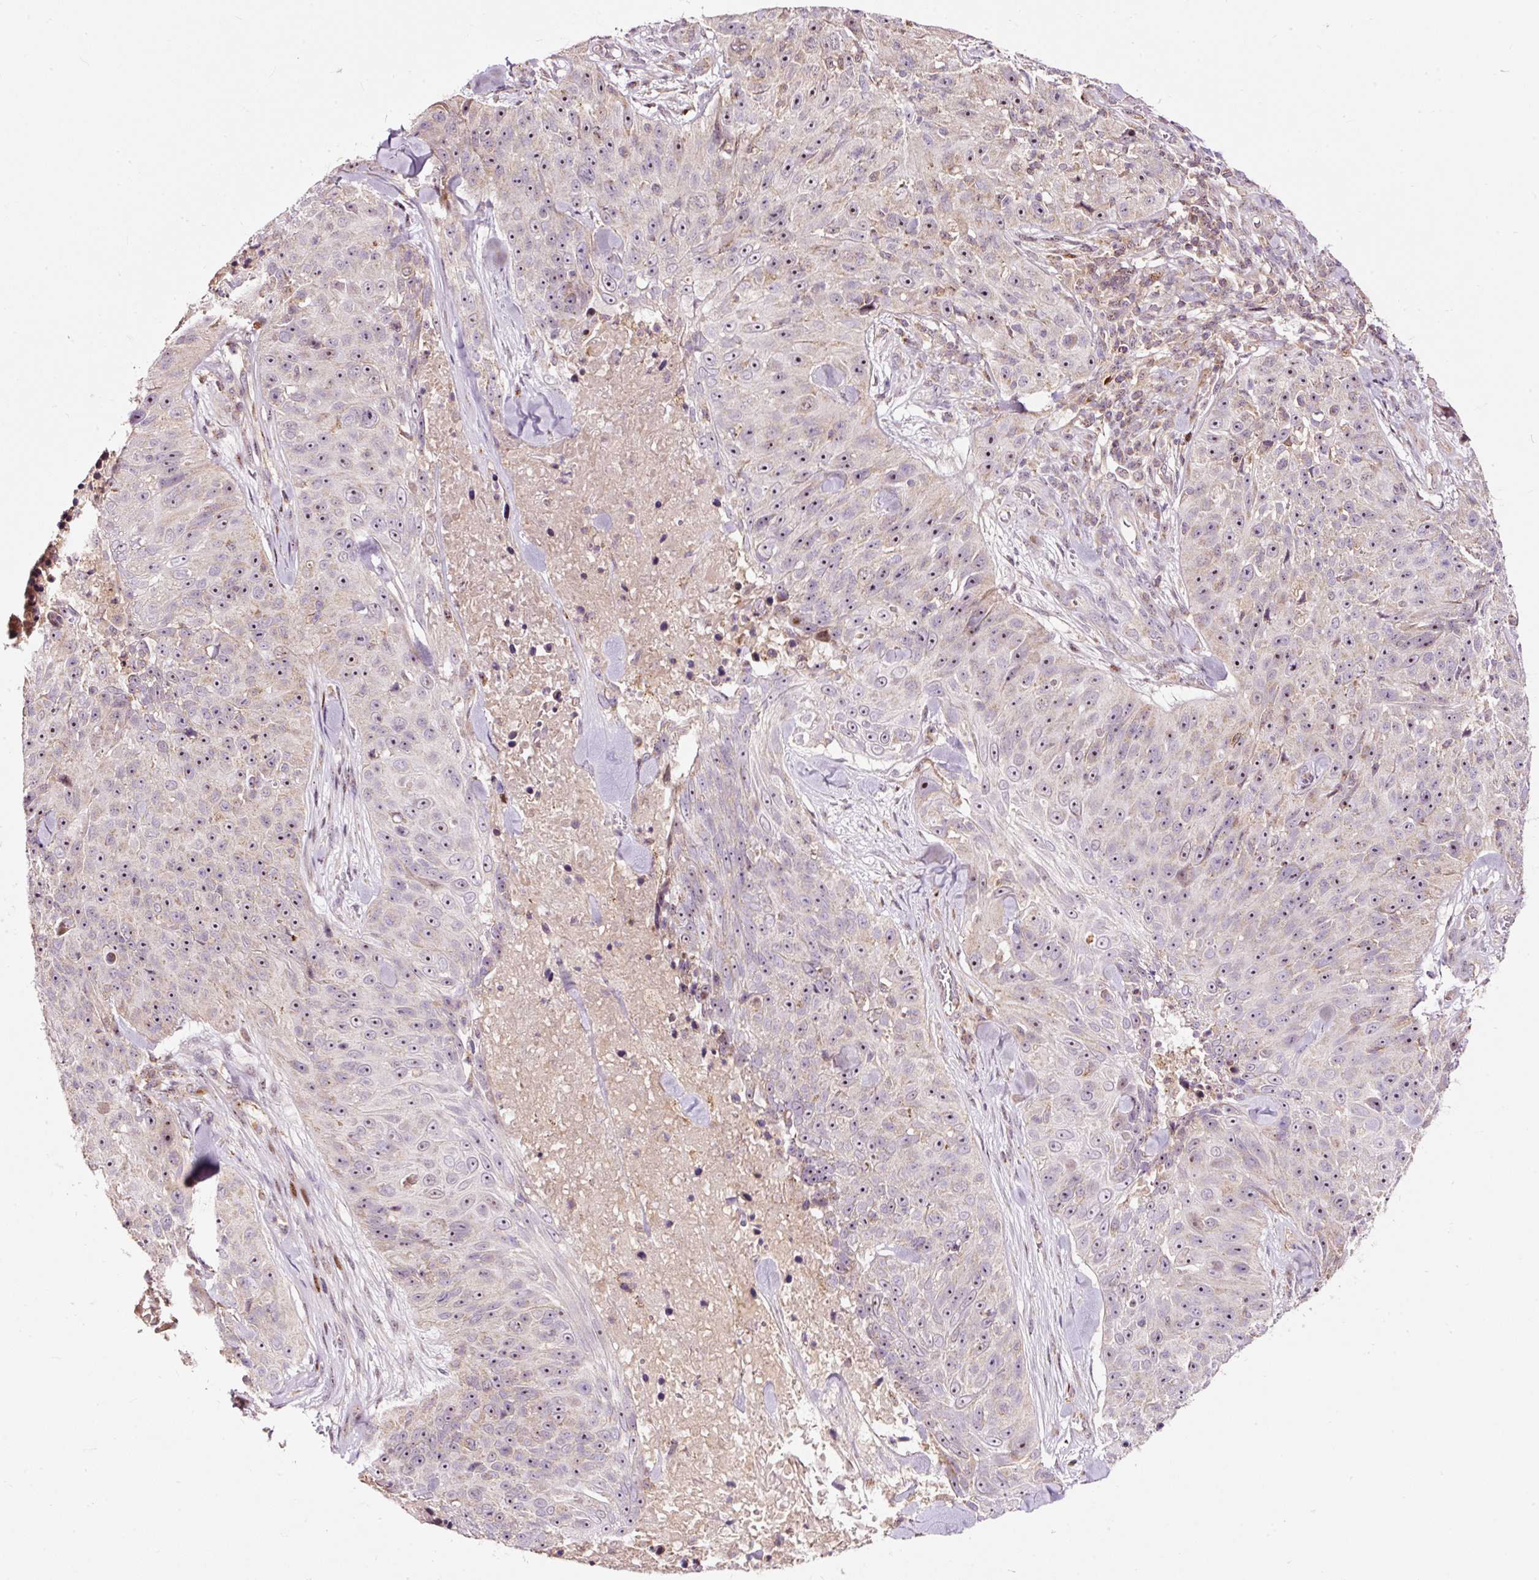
{"staining": {"intensity": "weak", "quantity": ">75%", "location": "nuclear"}, "tissue": "skin cancer", "cell_type": "Tumor cells", "image_type": "cancer", "snomed": [{"axis": "morphology", "description": "Squamous cell carcinoma, NOS"}, {"axis": "topography", "description": "Skin"}], "caption": "The histopathology image displays staining of skin squamous cell carcinoma, revealing weak nuclear protein positivity (brown color) within tumor cells. The protein of interest is stained brown, and the nuclei are stained in blue (DAB IHC with brightfield microscopy, high magnification).", "gene": "BOLA3", "patient": {"sex": "female", "age": 87}}